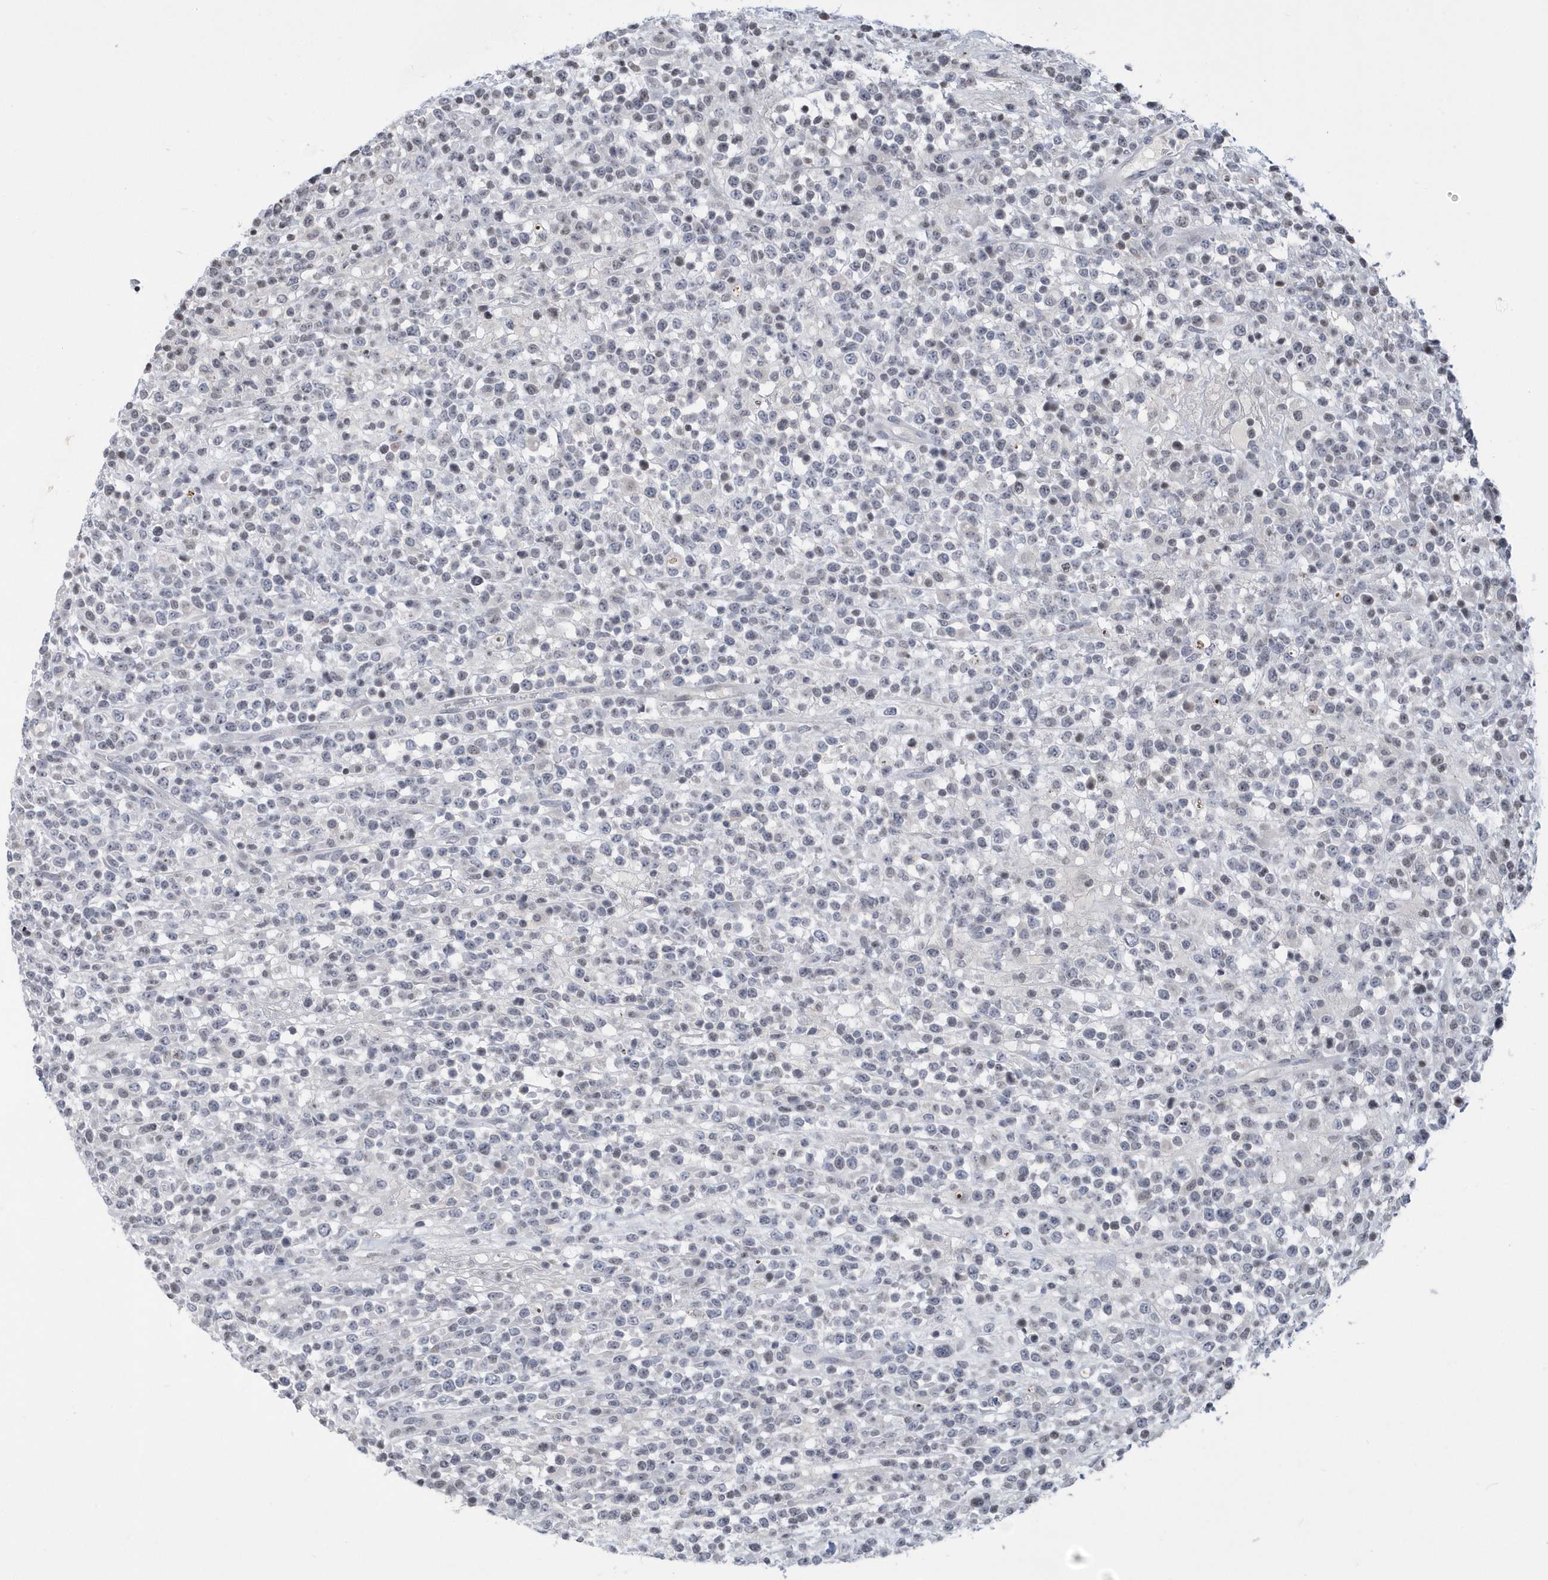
{"staining": {"intensity": "negative", "quantity": "none", "location": "none"}, "tissue": "lymphoma", "cell_type": "Tumor cells", "image_type": "cancer", "snomed": [{"axis": "morphology", "description": "Malignant lymphoma, non-Hodgkin's type, High grade"}, {"axis": "topography", "description": "Colon"}], "caption": "DAB (3,3'-diaminobenzidine) immunohistochemical staining of human malignant lymphoma, non-Hodgkin's type (high-grade) demonstrates no significant staining in tumor cells.", "gene": "VWA5B2", "patient": {"sex": "female", "age": 53}}